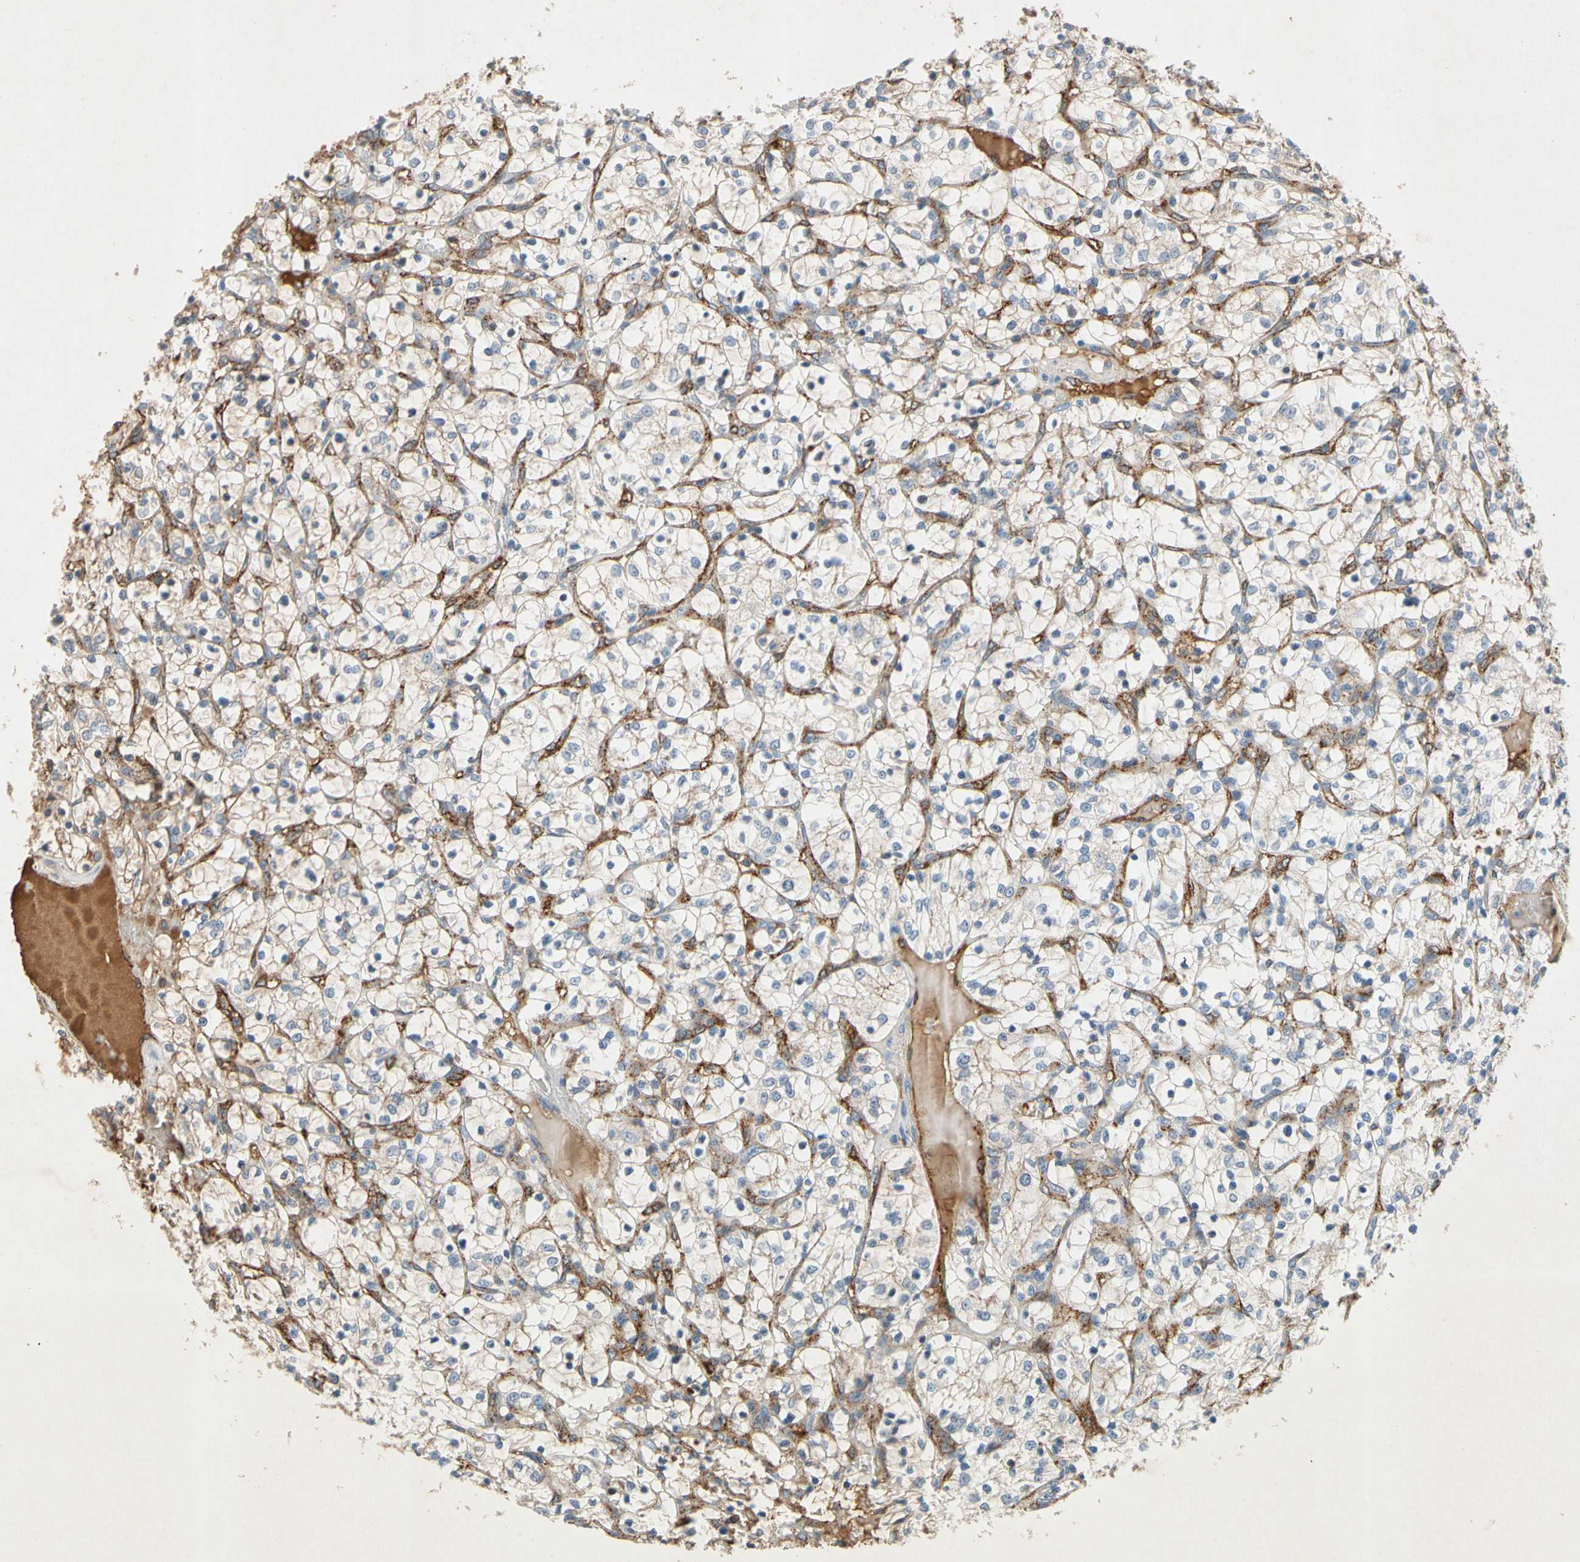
{"staining": {"intensity": "weak", "quantity": "<25%", "location": "cytoplasmic/membranous"}, "tissue": "renal cancer", "cell_type": "Tumor cells", "image_type": "cancer", "snomed": [{"axis": "morphology", "description": "Adenocarcinoma, NOS"}, {"axis": "topography", "description": "Kidney"}], "caption": "The histopathology image displays no significant staining in tumor cells of adenocarcinoma (renal).", "gene": "NDFIP2", "patient": {"sex": "female", "age": 69}}